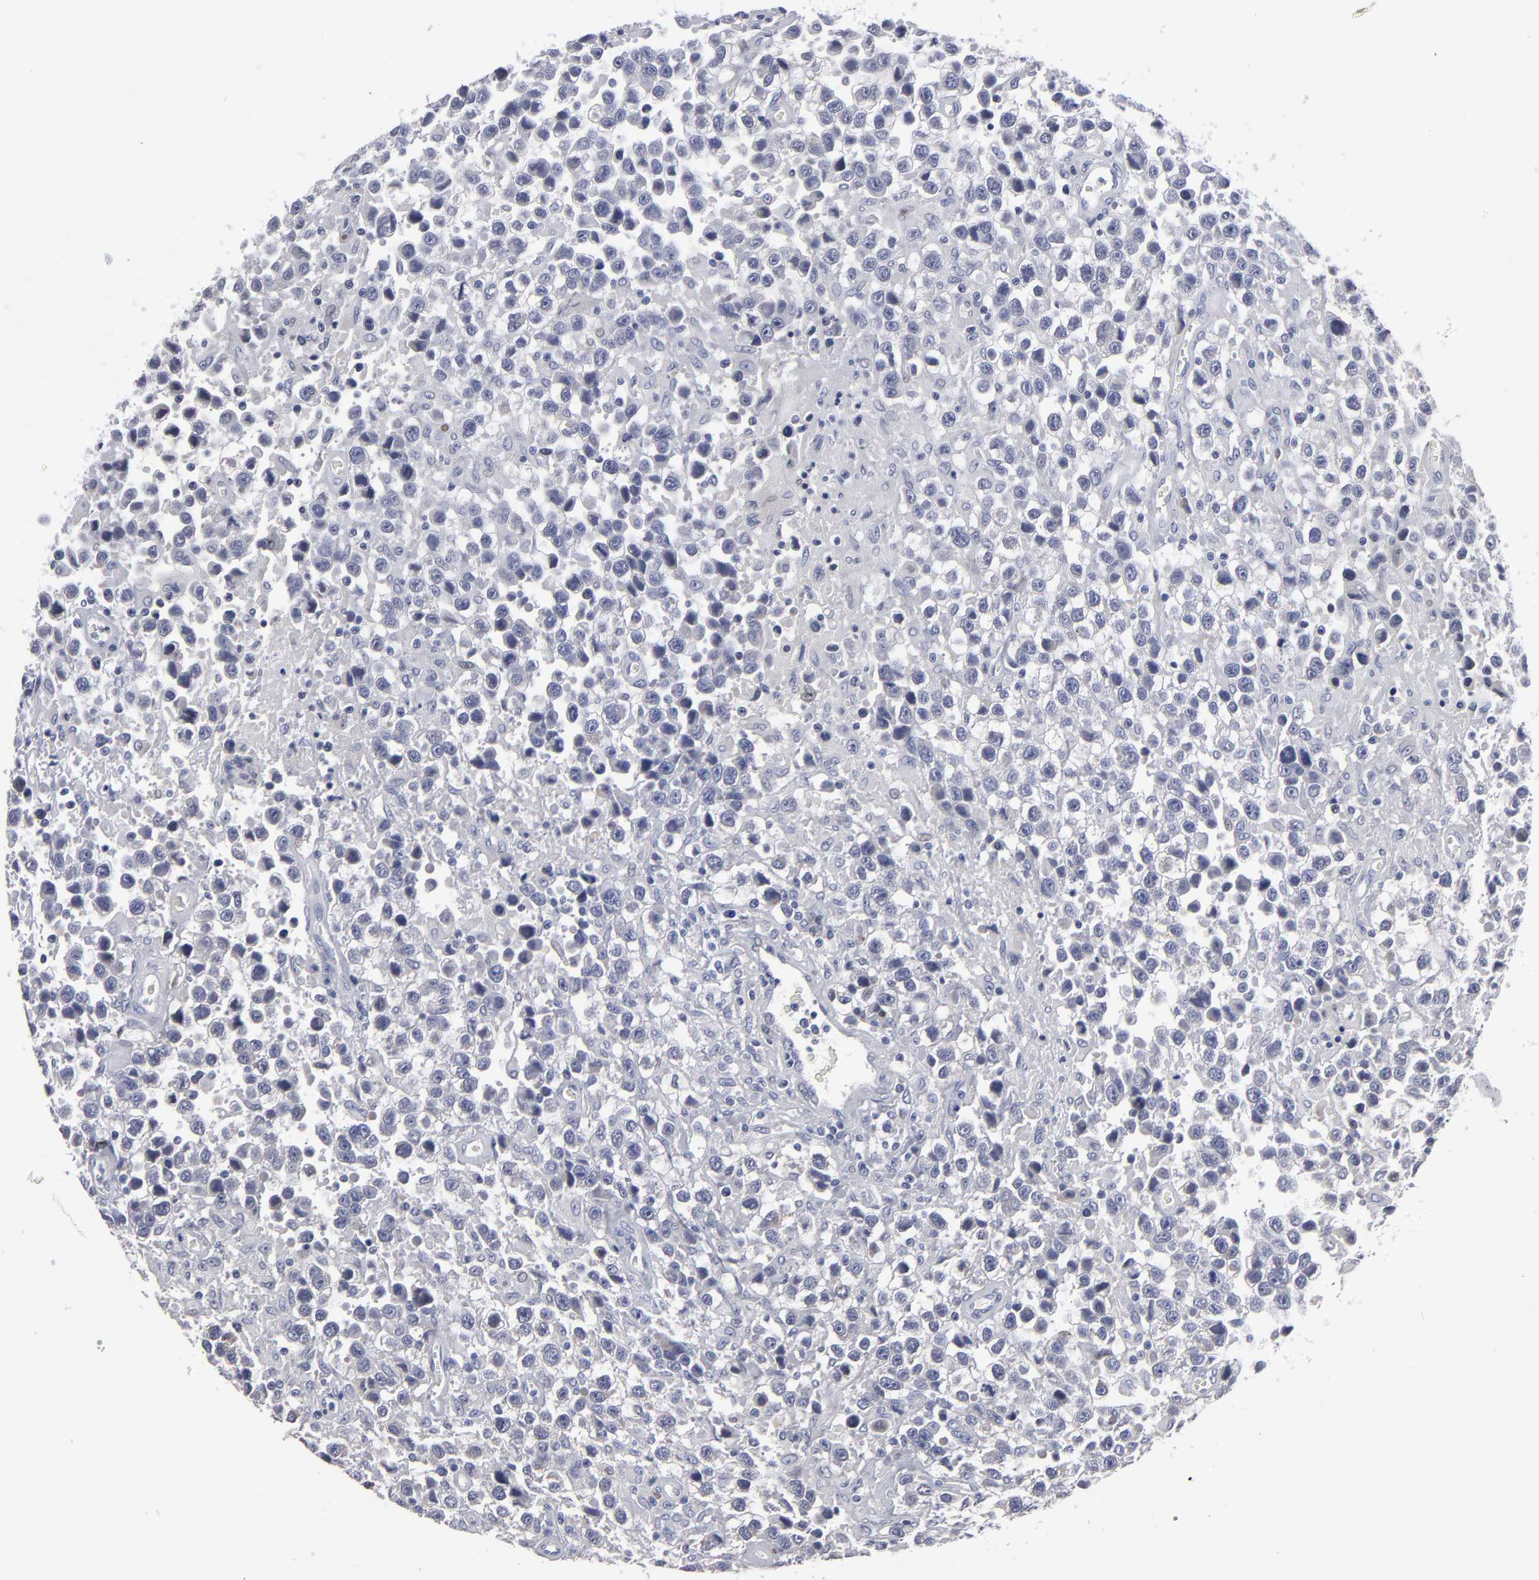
{"staining": {"intensity": "negative", "quantity": "none", "location": "none"}, "tissue": "testis cancer", "cell_type": "Tumor cells", "image_type": "cancer", "snomed": [{"axis": "morphology", "description": "Seminoma, NOS"}, {"axis": "topography", "description": "Testis"}], "caption": "Tumor cells are negative for protein expression in human testis cancer.", "gene": "CCDC80", "patient": {"sex": "male", "age": 43}}